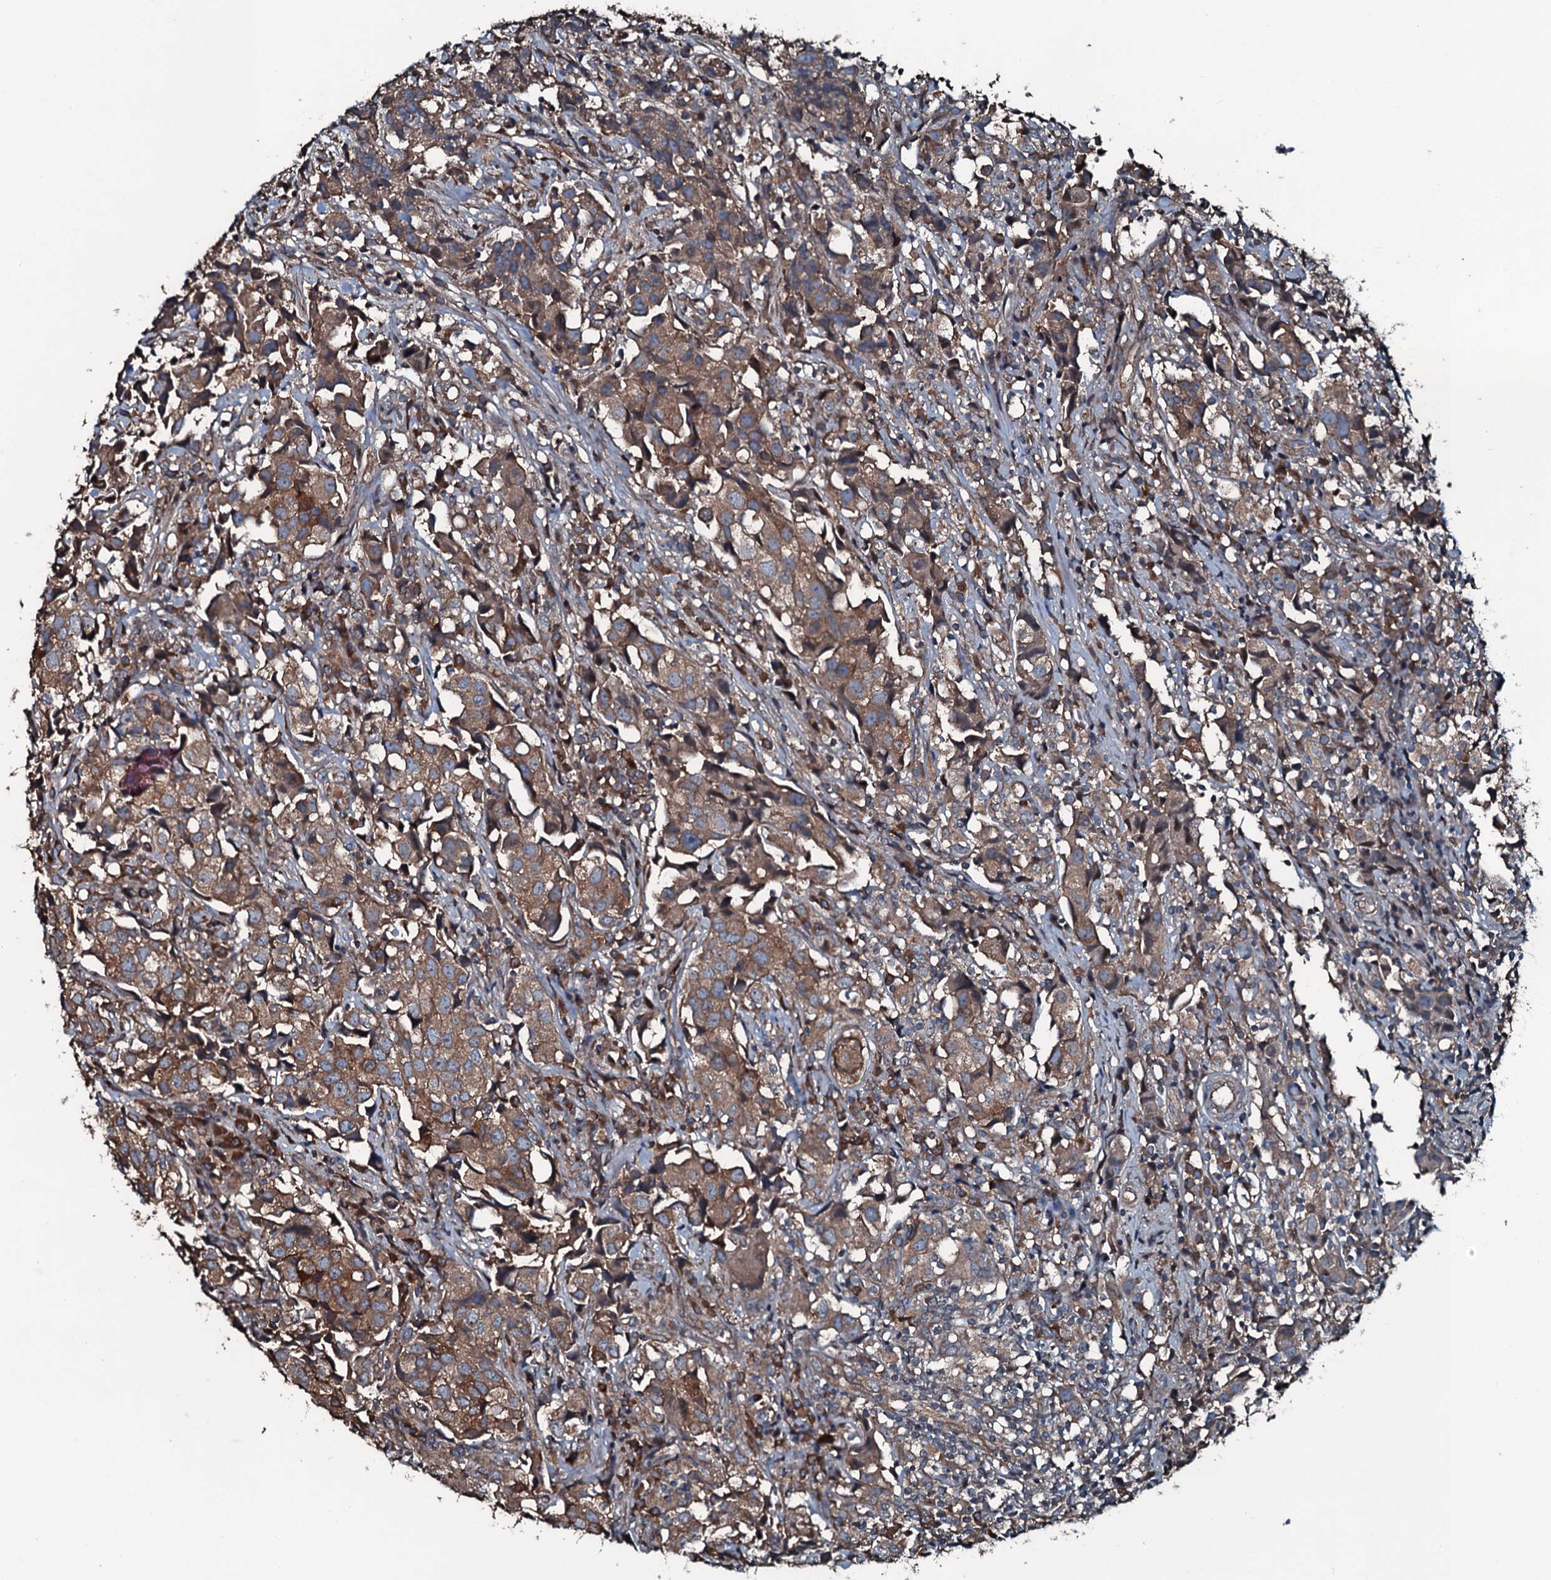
{"staining": {"intensity": "moderate", "quantity": ">75%", "location": "cytoplasmic/membranous"}, "tissue": "urothelial cancer", "cell_type": "Tumor cells", "image_type": "cancer", "snomed": [{"axis": "morphology", "description": "Urothelial carcinoma, High grade"}, {"axis": "topography", "description": "Urinary bladder"}], "caption": "Urothelial cancer was stained to show a protein in brown. There is medium levels of moderate cytoplasmic/membranous staining in about >75% of tumor cells. (brown staining indicates protein expression, while blue staining denotes nuclei).", "gene": "AARS1", "patient": {"sex": "female", "age": 75}}